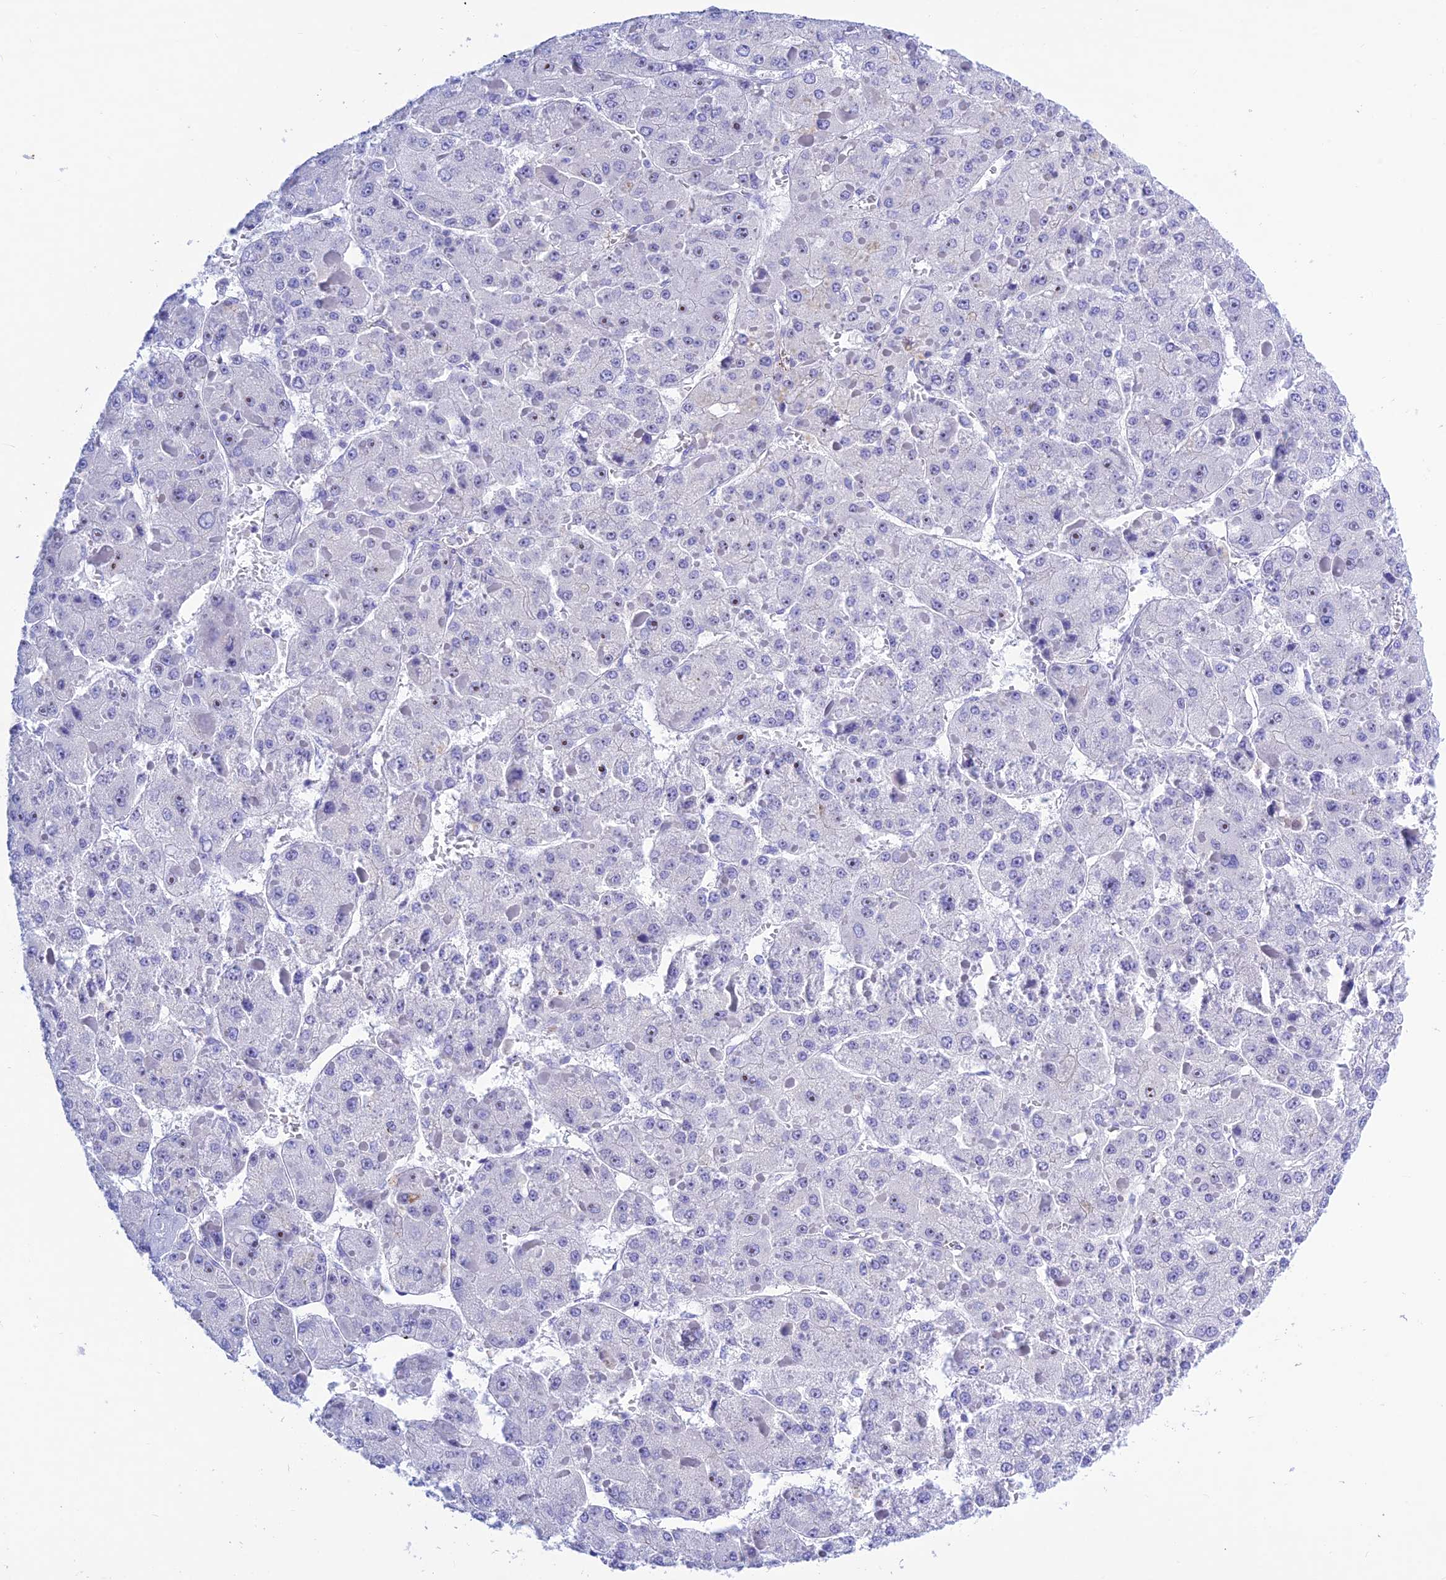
{"staining": {"intensity": "negative", "quantity": "none", "location": "none"}, "tissue": "liver cancer", "cell_type": "Tumor cells", "image_type": "cancer", "snomed": [{"axis": "morphology", "description": "Carcinoma, Hepatocellular, NOS"}, {"axis": "topography", "description": "Liver"}], "caption": "DAB (3,3'-diaminobenzidine) immunohistochemical staining of human liver hepatocellular carcinoma exhibits no significant staining in tumor cells.", "gene": "PRNP", "patient": {"sex": "female", "age": 73}}